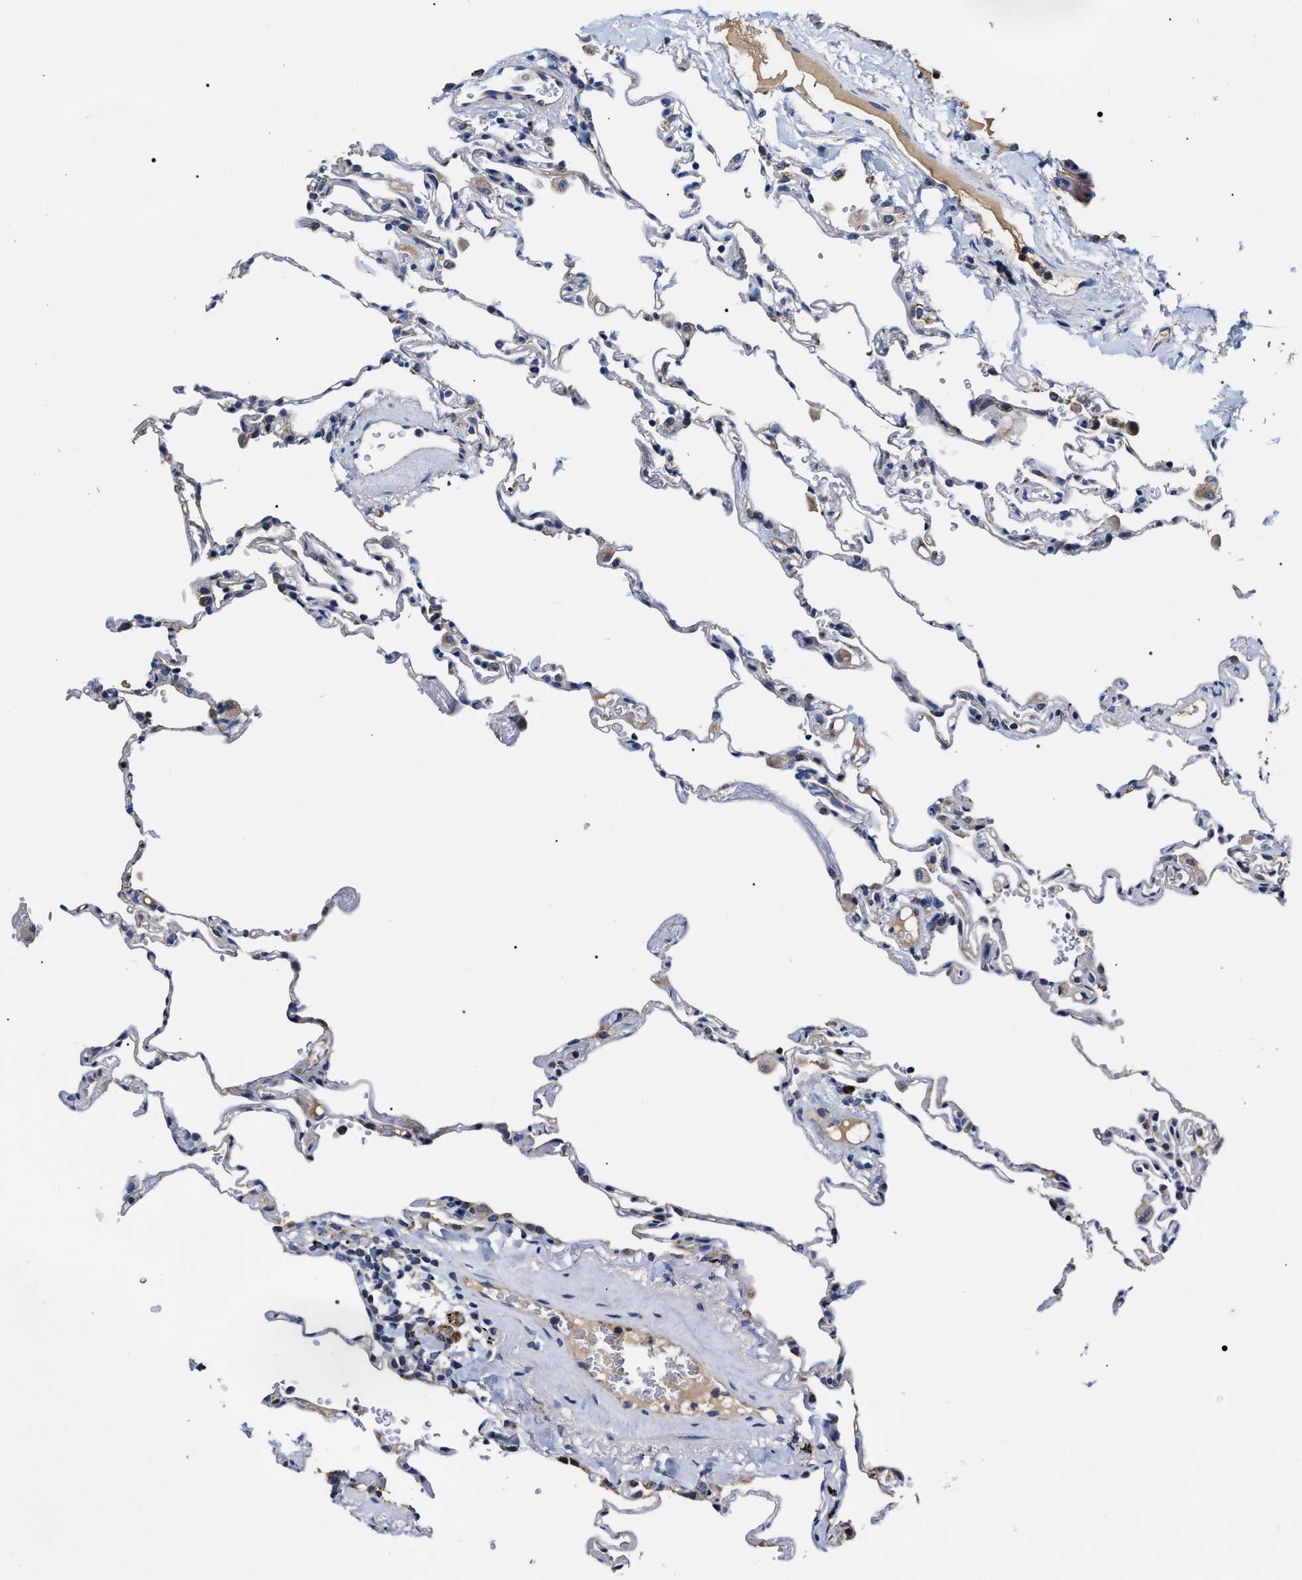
{"staining": {"intensity": "negative", "quantity": "none", "location": "none"}, "tissue": "lung", "cell_type": "Alveolar cells", "image_type": "normal", "snomed": [{"axis": "morphology", "description": "Normal tissue, NOS"}, {"axis": "topography", "description": "Lung"}], "caption": "Alveolar cells are negative for brown protein staining in benign lung. The staining is performed using DAB (3,3'-diaminobenzidine) brown chromogen with nuclei counter-stained in using hematoxylin.", "gene": "MACC1", "patient": {"sex": "male", "age": 59}}